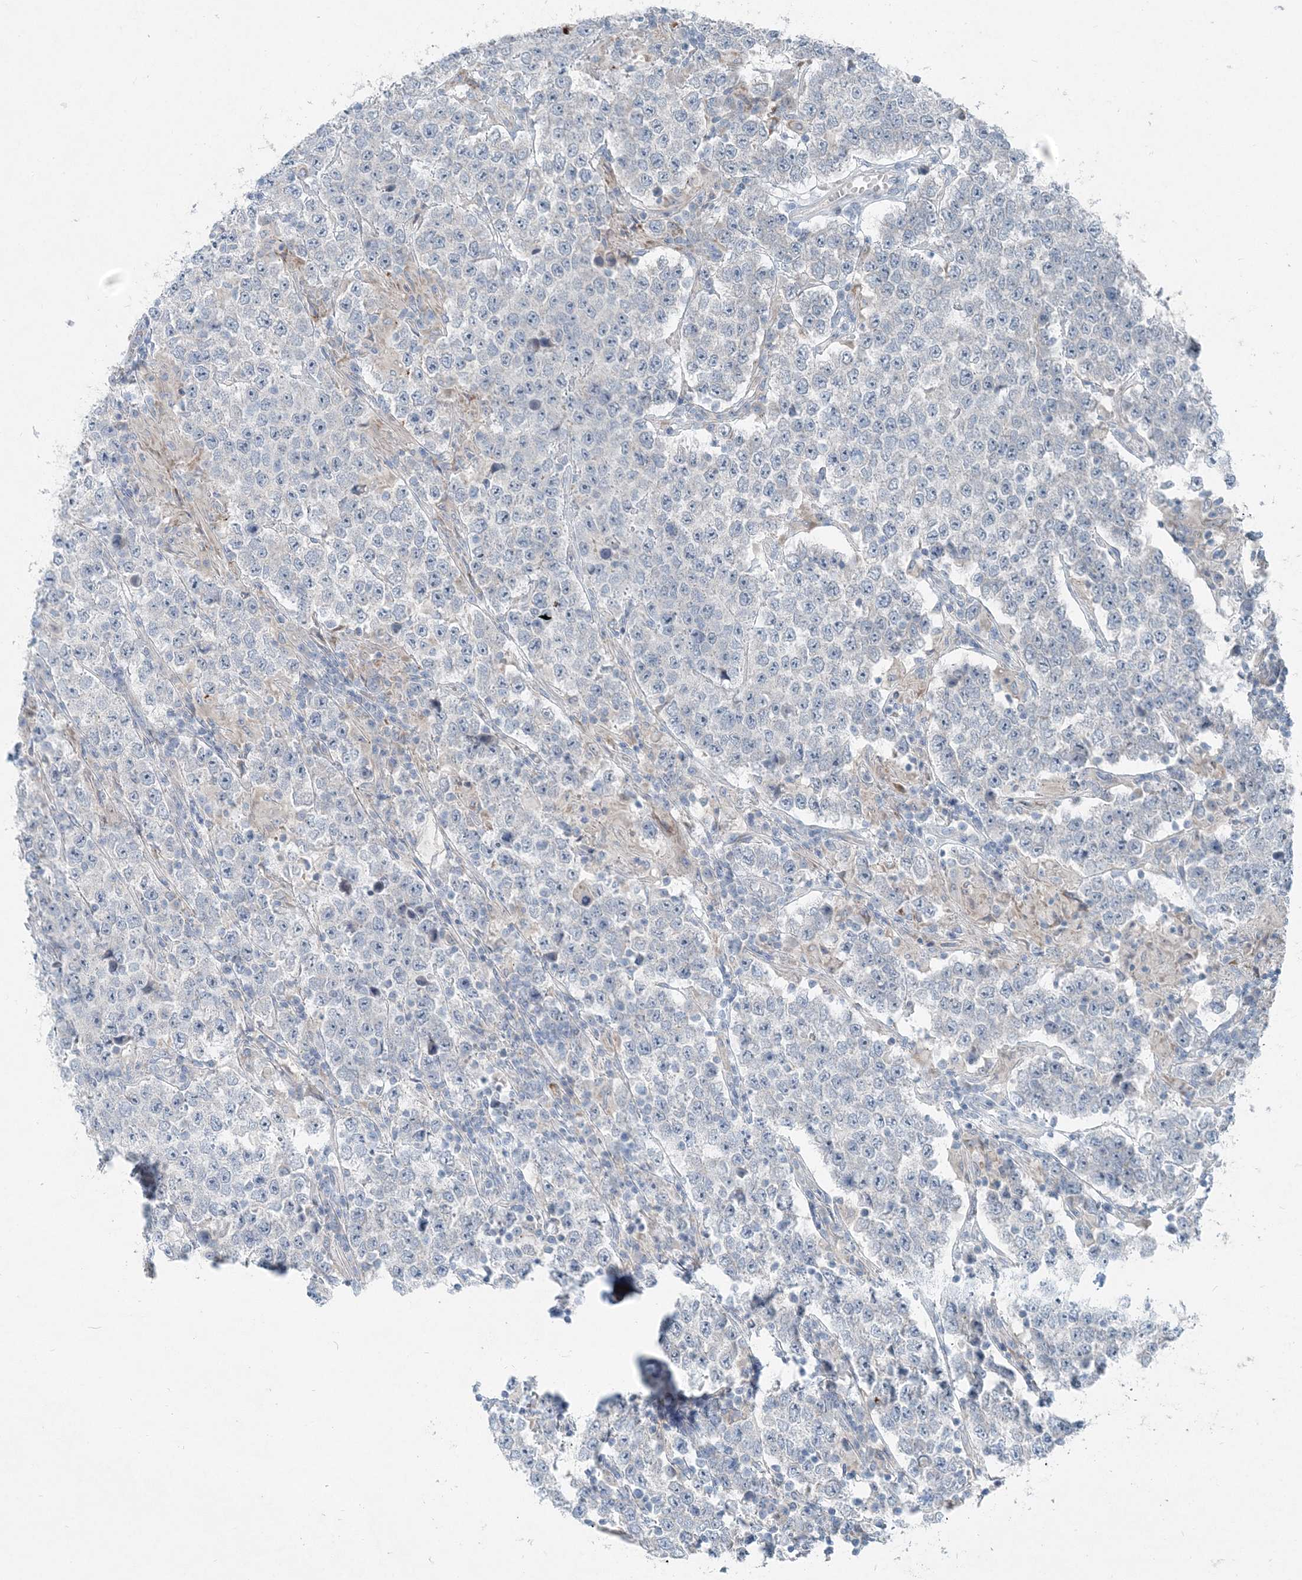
{"staining": {"intensity": "negative", "quantity": "none", "location": "none"}, "tissue": "testis cancer", "cell_type": "Tumor cells", "image_type": "cancer", "snomed": [{"axis": "morphology", "description": "Normal tissue, NOS"}, {"axis": "morphology", "description": "Urothelial carcinoma, High grade"}, {"axis": "morphology", "description": "Seminoma, NOS"}, {"axis": "morphology", "description": "Carcinoma, Embryonal, NOS"}, {"axis": "topography", "description": "Urinary bladder"}, {"axis": "topography", "description": "Testis"}], "caption": "Photomicrograph shows no protein staining in tumor cells of testis cancer tissue.", "gene": "INTU", "patient": {"sex": "male", "age": 41}}